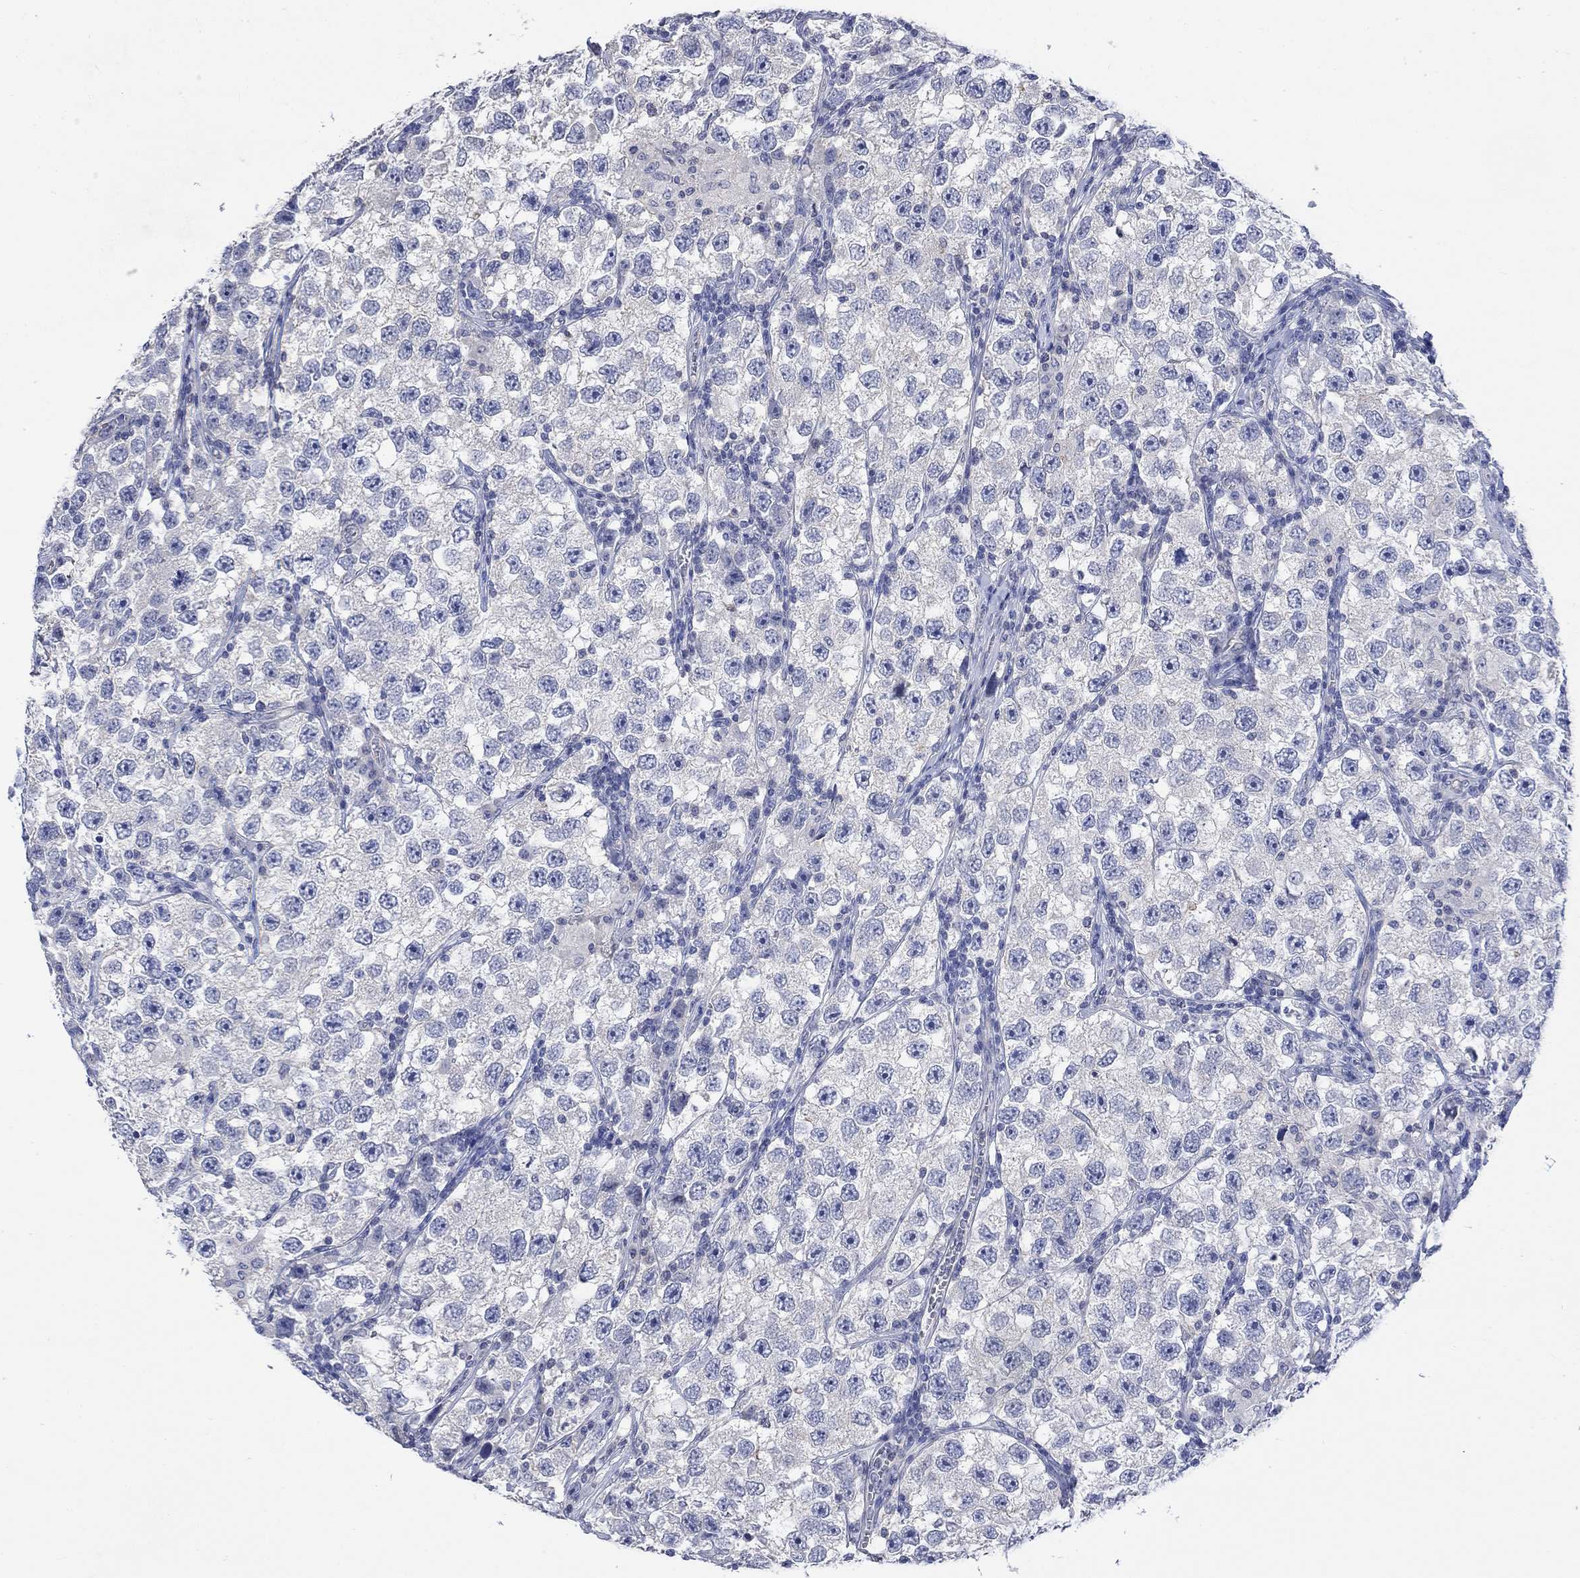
{"staining": {"intensity": "negative", "quantity": "none", "location": "none"}, "tissue": "testis cancer", "cell_type": "Tumor cells", "image_type": "cancer", "snomed": [{"axis": "morphology", "description": "Seminoma, NOS"}, {"axis": "topography", "description": "Testis"}], "caption": "Tumor cells are negative for brown protein staining in testis seminoma.", "gene": "AGRP", "patient": {"sex": "male", "age": 26}}